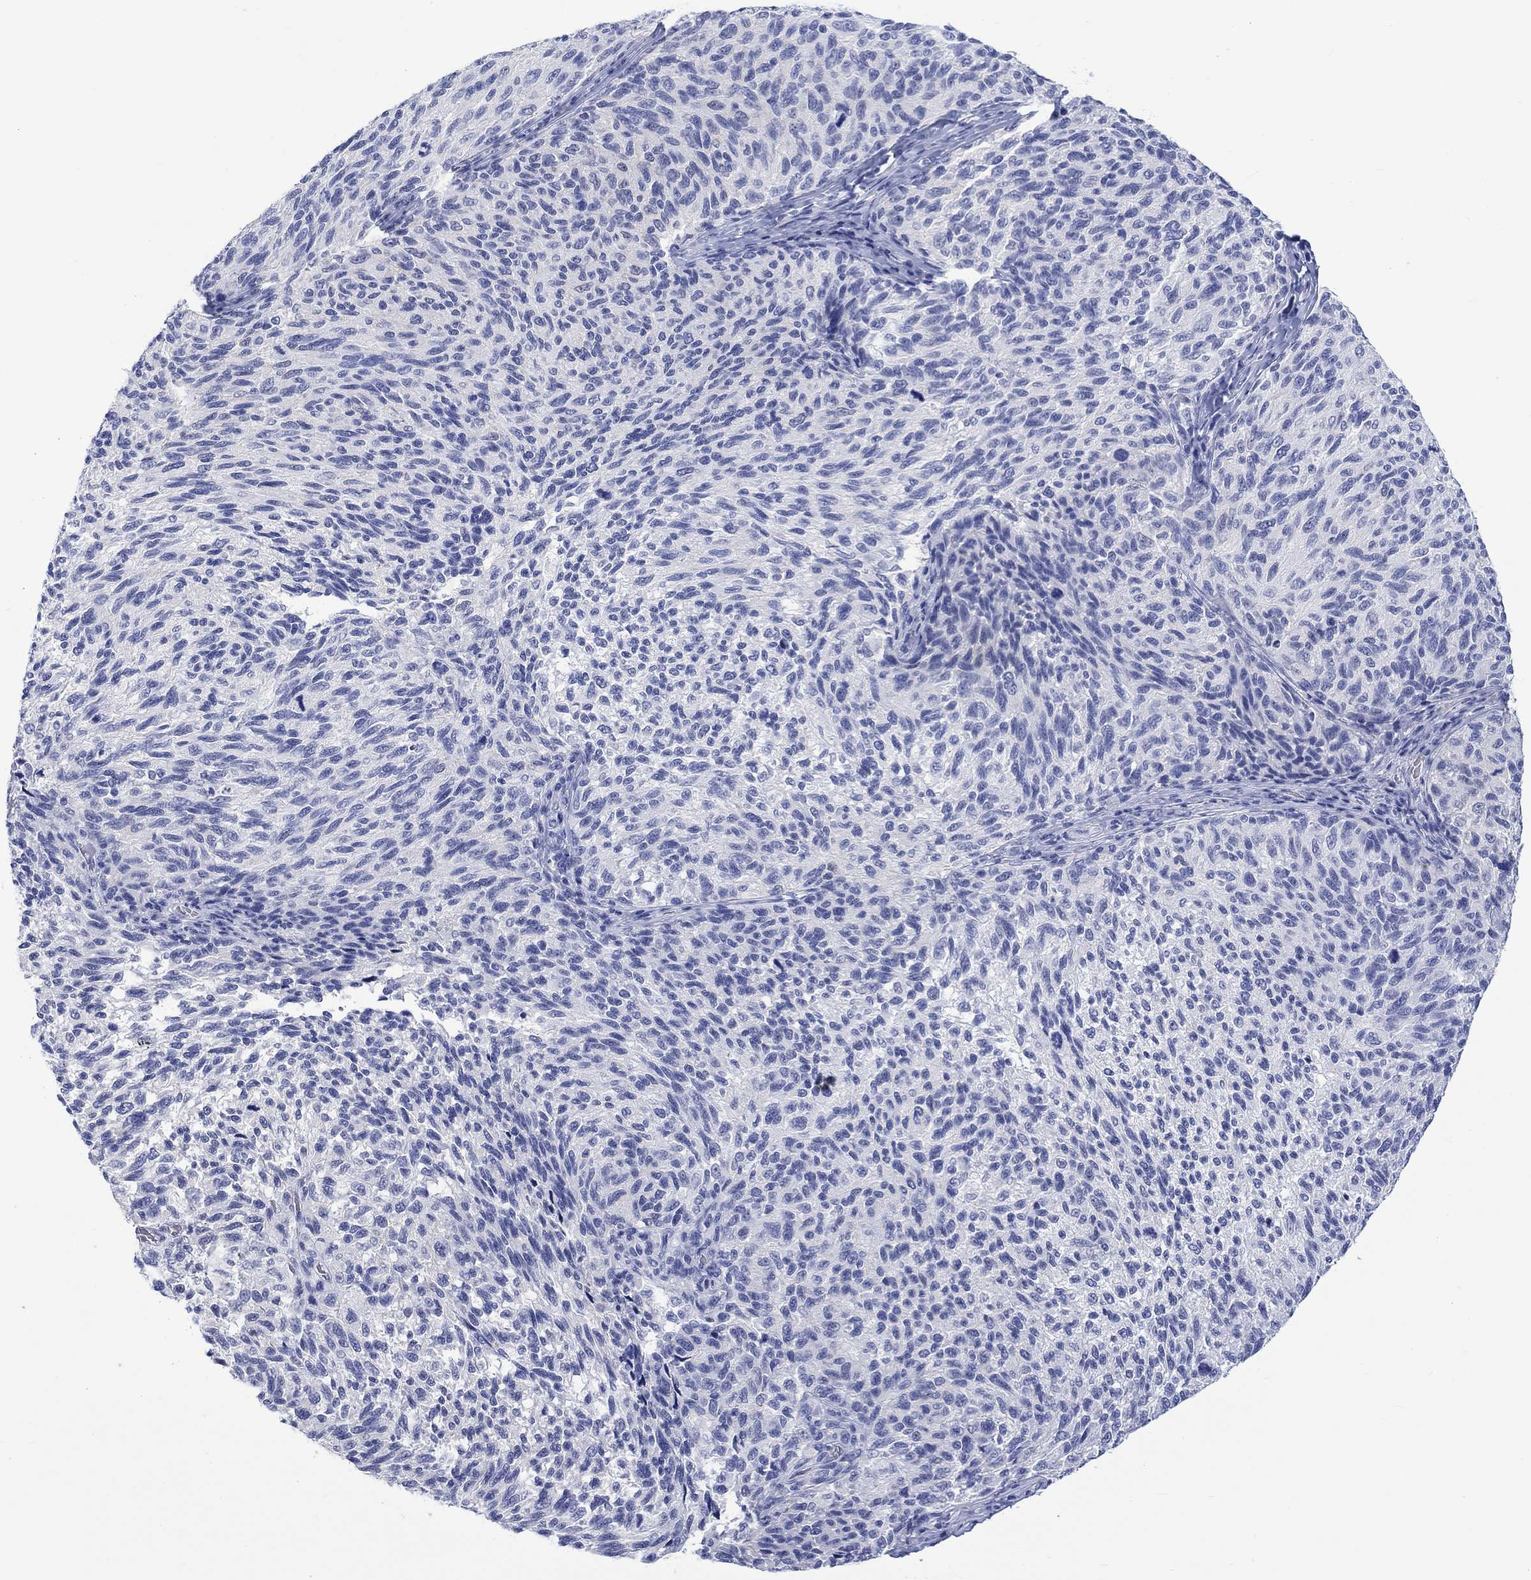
{"staining": {"intensity": "negative", "quantity": "none", "location": "none"}, "tissue": "melanoma", "cell_type": "Tumor cells", "image_type": "cancer", "snomed": [{"axis": "morphology", "description": "Malignant melanoma, NOS"}, {"axis": "topography", "description": "Skin"}], "caption": "An IHC photomicrograph of malignant melanoma is shown. There is no staining in tumor cells of malignant melanoma. (Brightfield microscopy of DAB immunohistochemistry at high magnification).", "gene": "MSI1", "patient": {"sex": "female", "age": 73}}